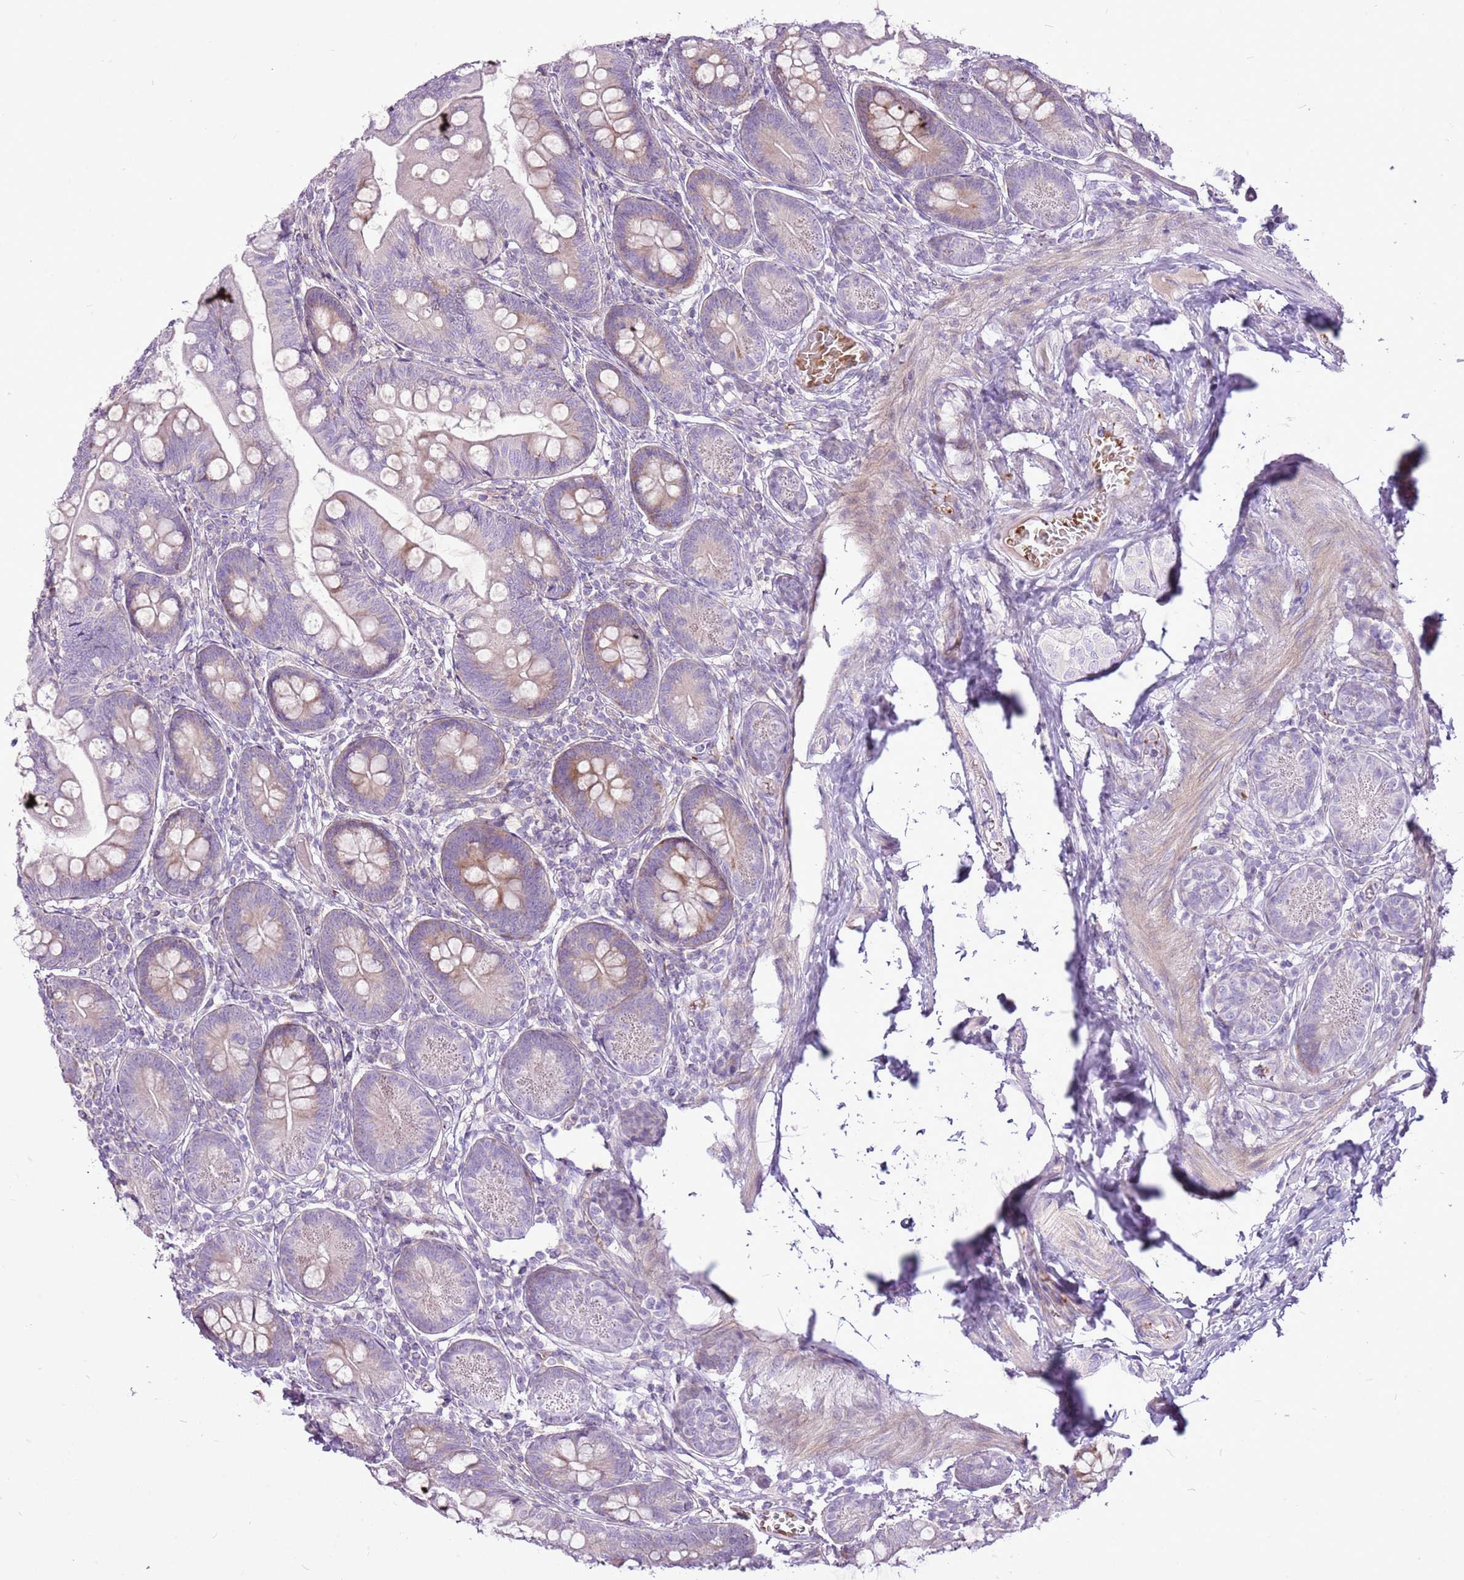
{"staining": {"intensity": "moderate", "quantity": "25%-75%", "location": "cytoplasmic/membranous"}, "tissue": "small intestine", "cell_type": "Glandular cells", "image_type": "normal", "snomed": [{"axis": "morphology", "description": "Normal tissue, NOS"}, {"axis": "topography", "description": "Small intestine"}], "caption": "Protein staining demonstrates moderate cytoplasmic/membranous staining in about 25%-75% of glandular cells in normal small intestine. The protein of interest is stained brown, and the nuclei are stained in blue (DAB (3,3'-diaminobenzidine) IHC with brightfield microscopy, high magnification).", "gene": "CHAC2", "patient": {"sex": "male", "age": 7}}